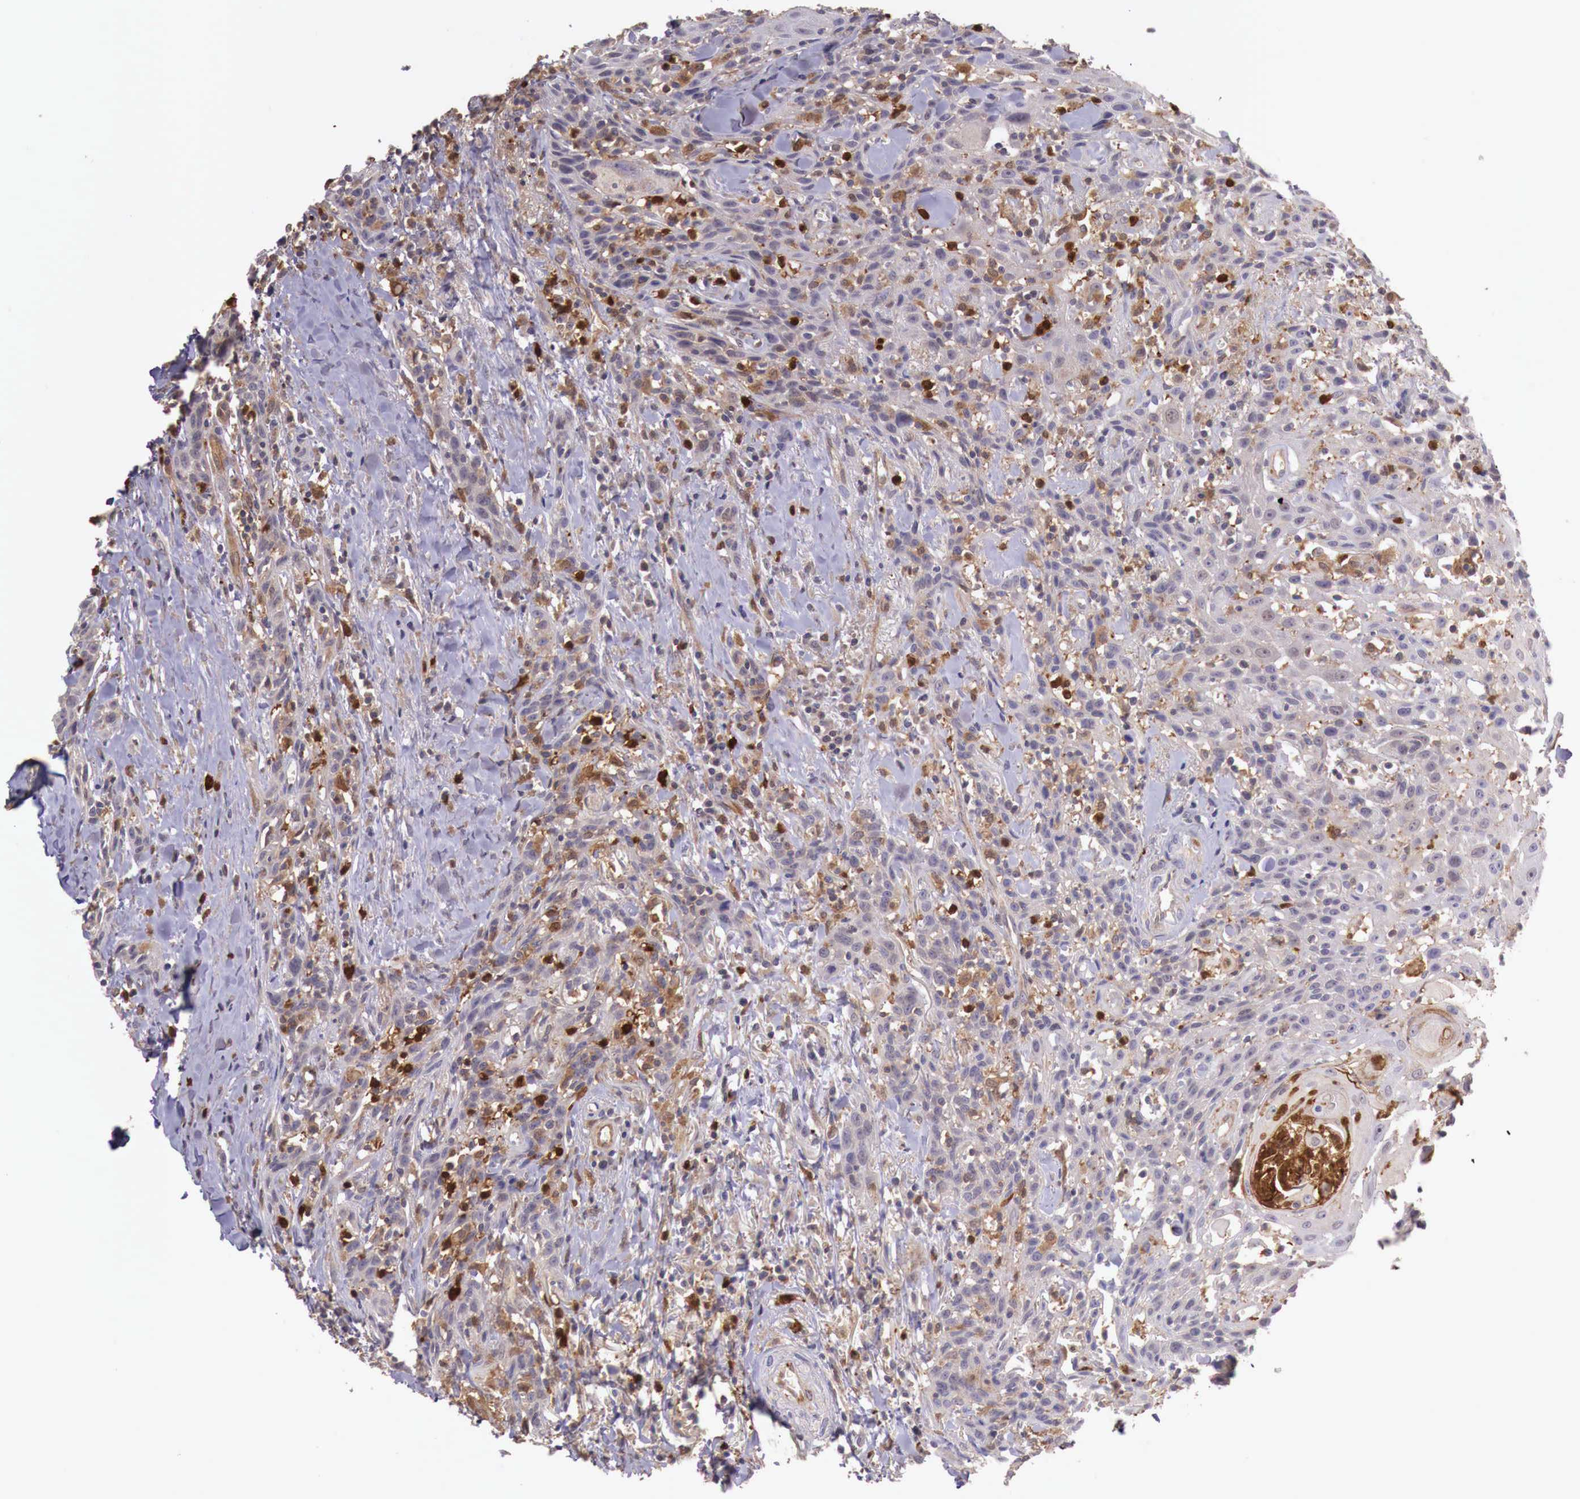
{"staining": {"intensity": "weak", "quantity": ">75%", "location": "cytoplasmic/membranous"}, "tissue": "head and neck cancer", "cell_type": "Tumor cells", "image_type": "cancer", "snomed": [{"axis": "morphology", "description": "Squamous cell carcinoma, NOS"}, {"axis": "topography", "description": "Oral tissue"}, {"axis": "topography", "description": "Head-Neck"}], "caption": "Immunohistochemistry (IHC) (DAB (3,3'-diaminobenzidine)) staining of head and neck cancer (squamous cell carcinoma) exhibits weak cytoplasmic/membranous protein expression in approximately >75% of tumor cells.", "gene": "GAB2", "patient": {"sex": "female", "age": 82}}